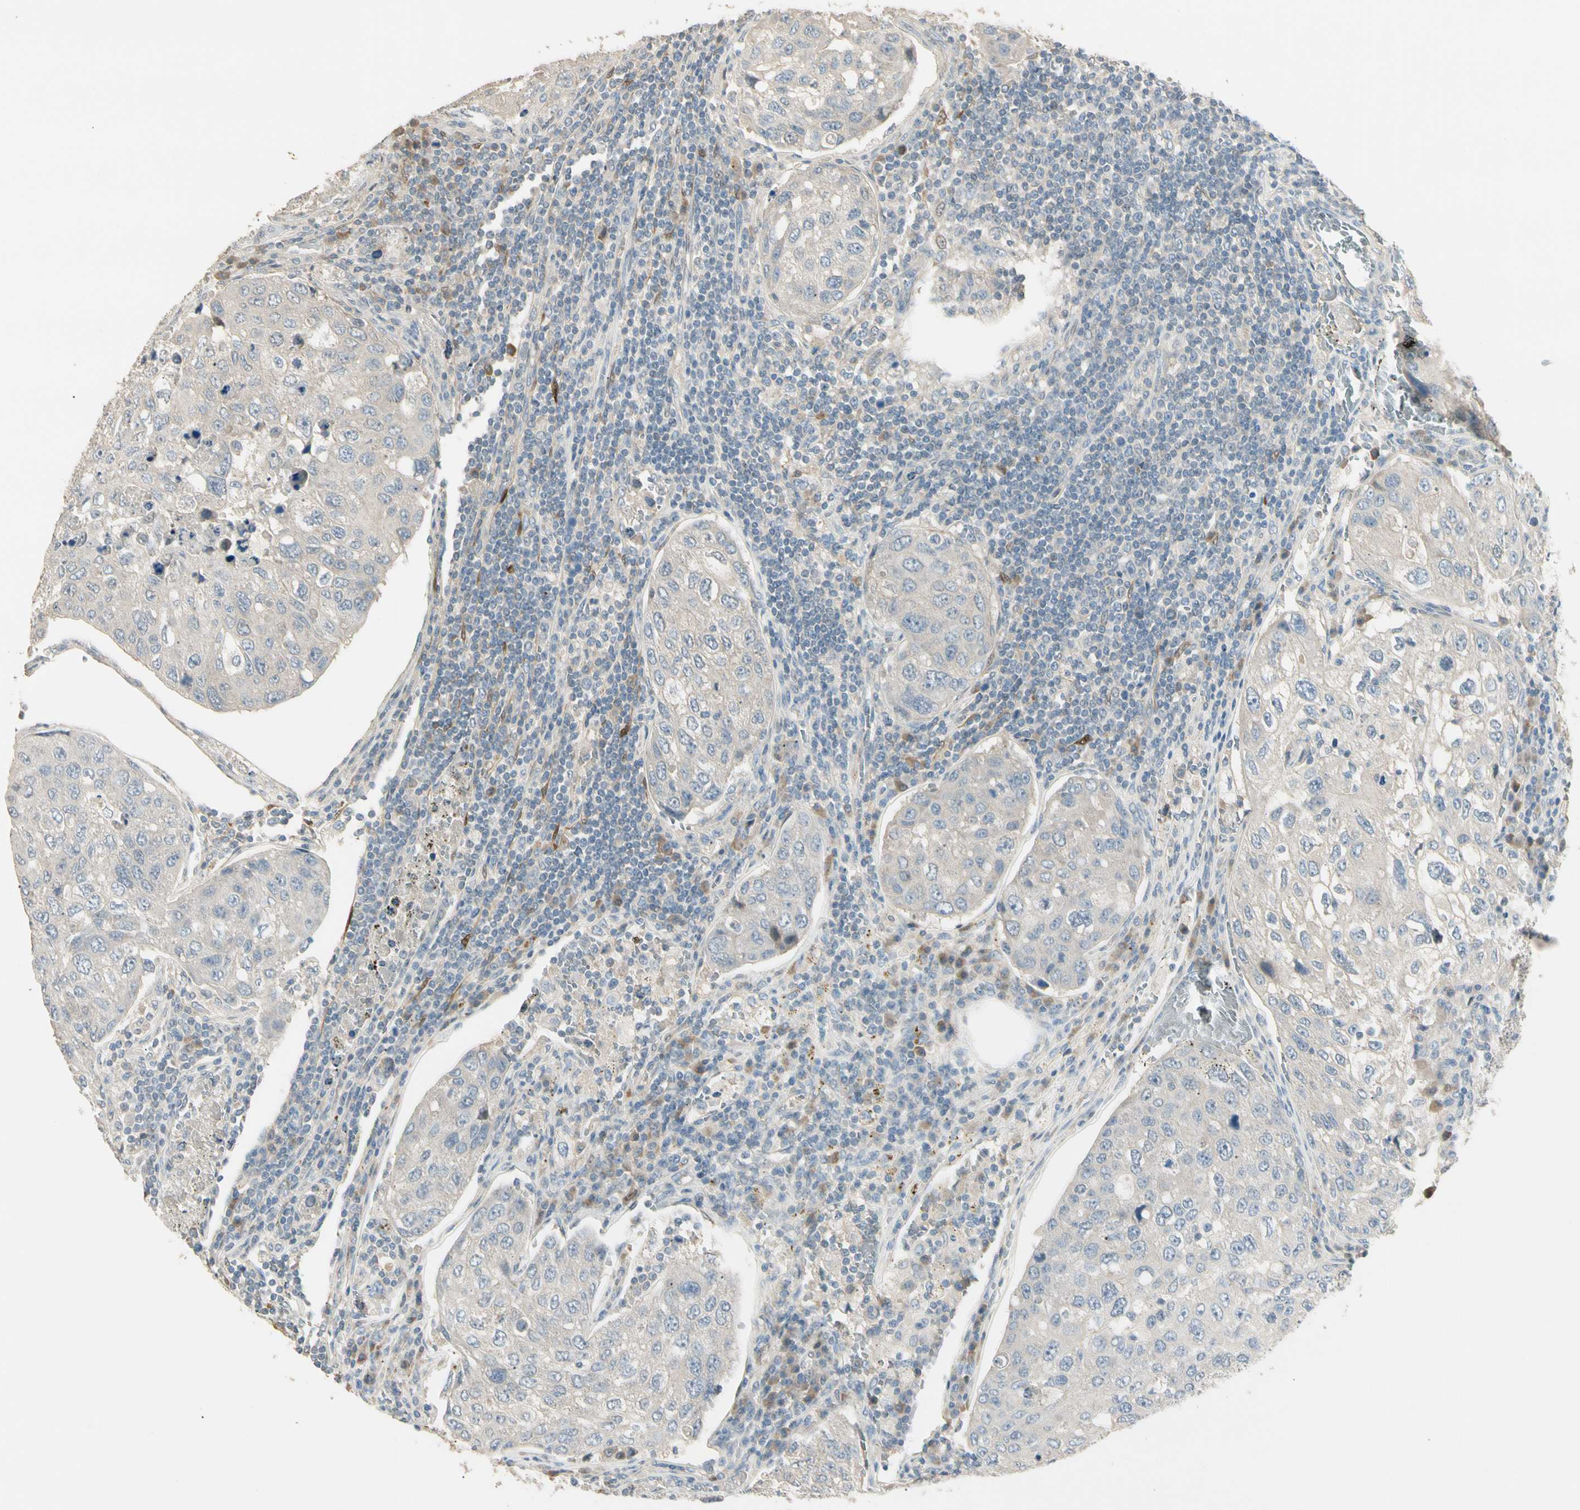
{"staining": {"intensity": "negative", "quantity": "none", "location": "none"}, "tissue": "urothelial cancer", "cell_type": "Tumor cells", "image_type": "cancer", "snomed": [{"axis": "morphology", "description": "Urothelial carcinoma, High grade"}, {"axis": "topography", "description": "Lymph node"}, {"axis": "topography", "description": "Urinary bladder"}], "caption": "High magnification brightfield microscopy of urothelial cancer stained with DAB (3,3'-diaminobenzidine) (brown) and counterstained with hematoxylin (blue): tumor cells show no significant expression. (Brightfield microscopy of DAB immunohistochemistry (IHC) at high magnification).", "gene": "GNE", "patient": {"sex": "male", "age": 51}}